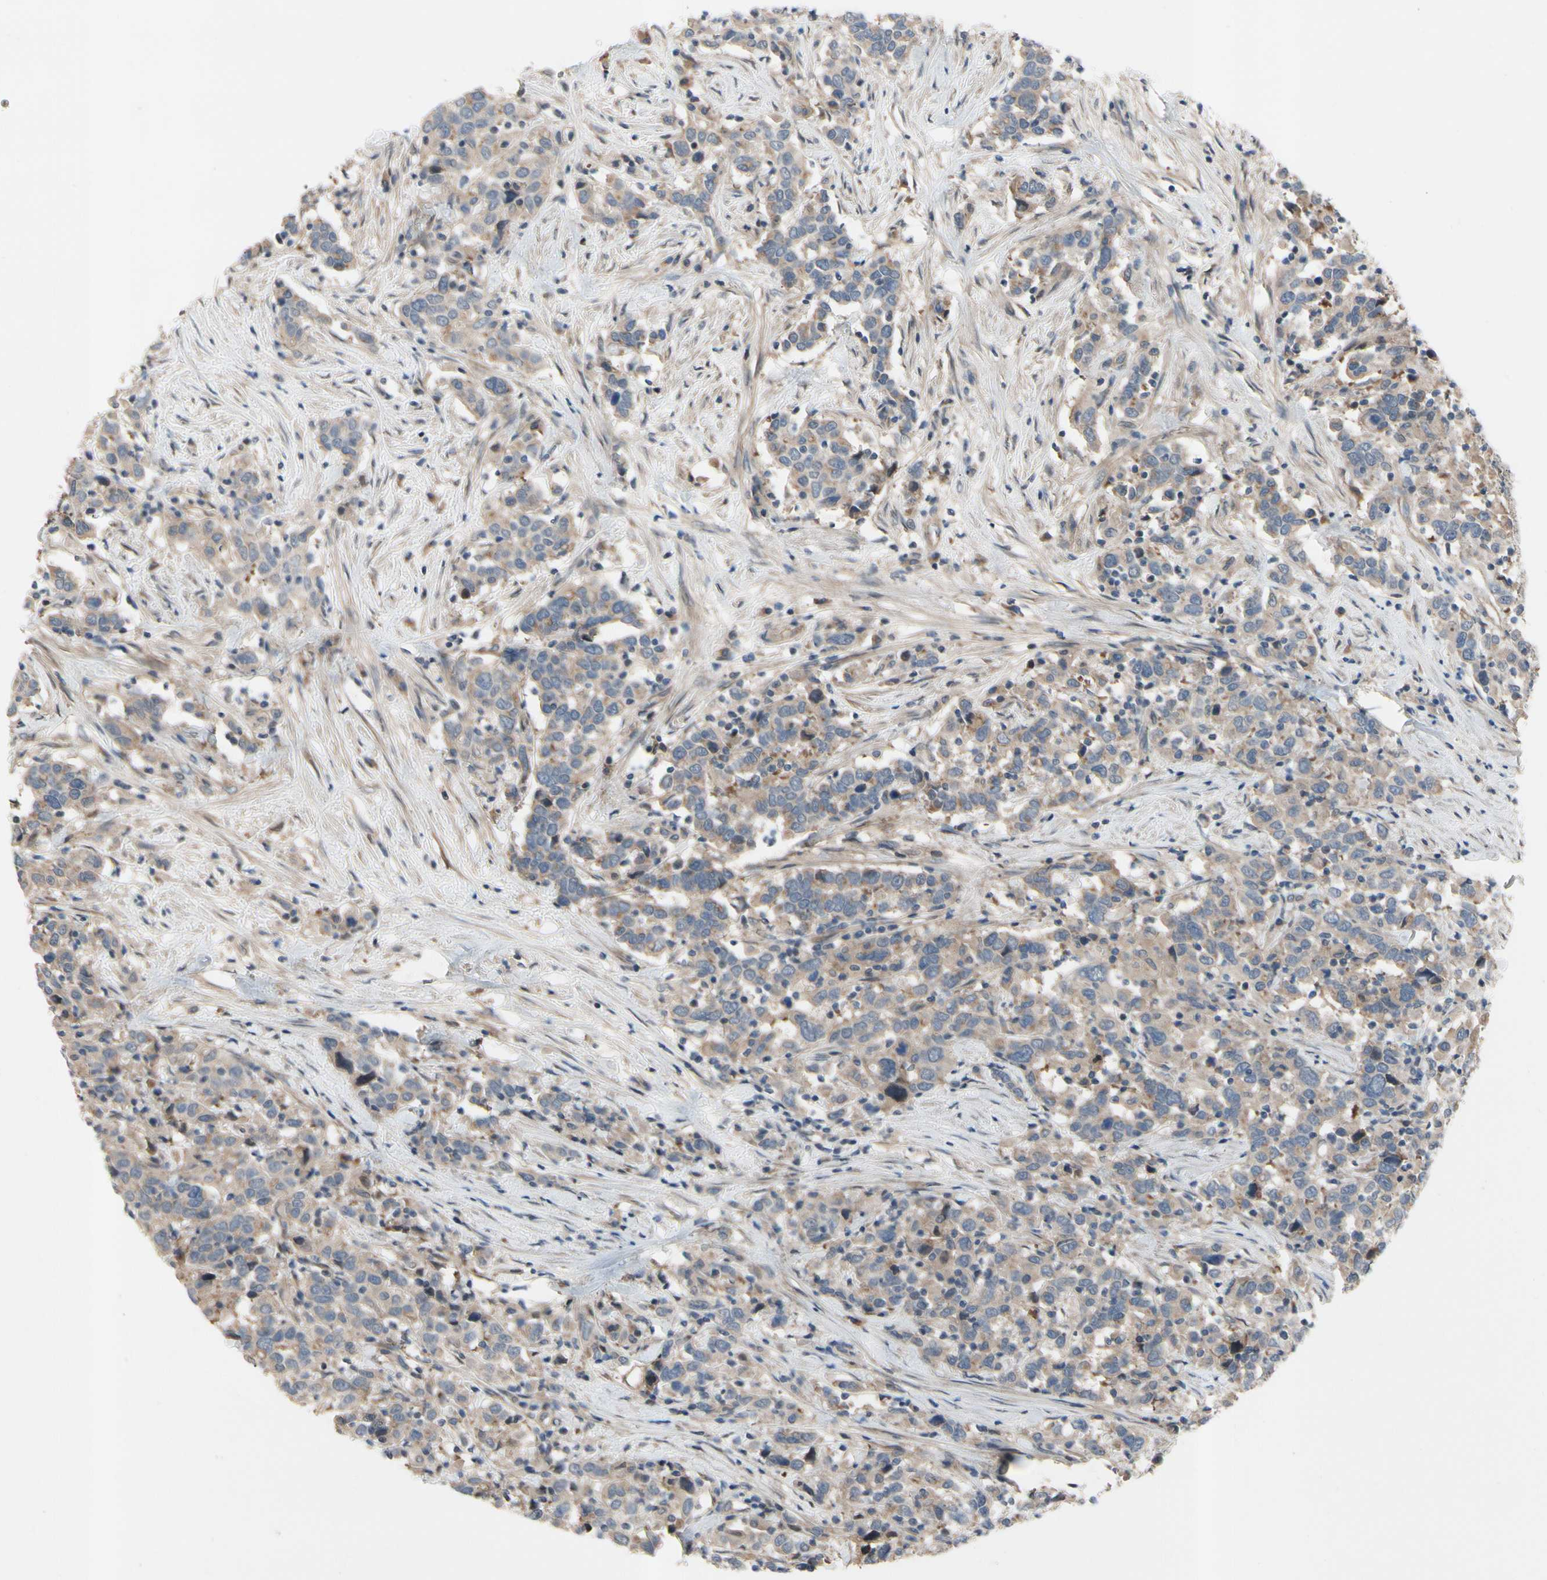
{"staining": {"intensity": "weak", "quantity": ">75%", "location": "cytoplasmic/membranous"}, "tissue": "urothelial cancer", "cell_type": "Tumor cells", "image_type": "cancer", "snomed": [{"axis": "morphology", "description": "Urothelial carcinoma, High grade"}, {"axis": "topography", "description": "Urinary bladder"}], "caption": "Human urothelial cancer stained with a protein marker exhibits weak staining in tumor cells.", "gene": "ICAM5", "patient": {"sex": "male", "age": 61}}